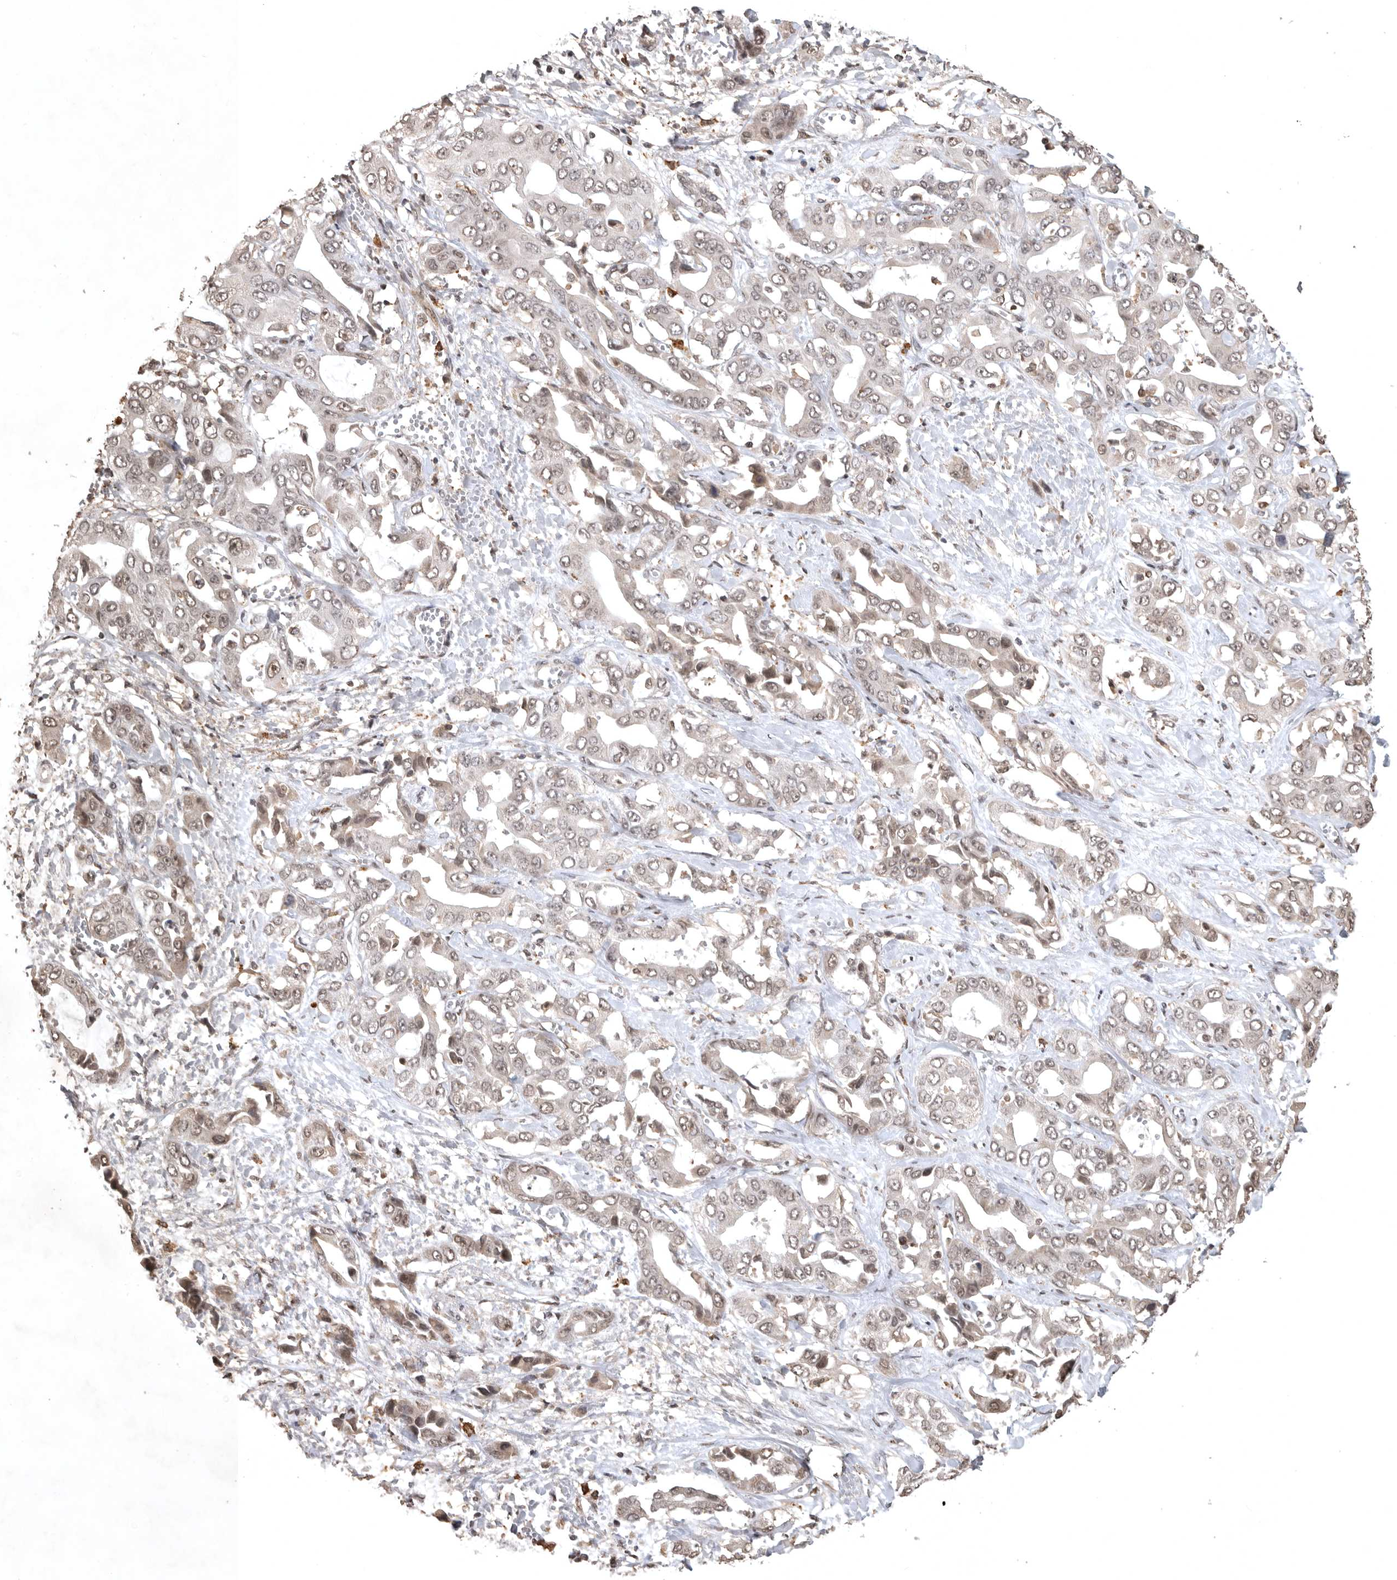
{"staining": {"intensity": "weak", "quantity": ">75%", "location": "nuclear"}, "tissue": "liver cancer", "cell_type": "Tumor cells", "image_type": "cancer", "snomed": [{"axis": "morphology", "description": "Cholangiocarcinoma"}, {"axis": "topography", "description": "Liver"}], "caption": "IHC of cholangiocarcinoma (liver) shows low levels of weak nuclear staining in approximately >75% of tumor cells. Nuclei are stained in blue.", "gene": "CBLL1", "patient": {"sex": "female", "age": 52}}